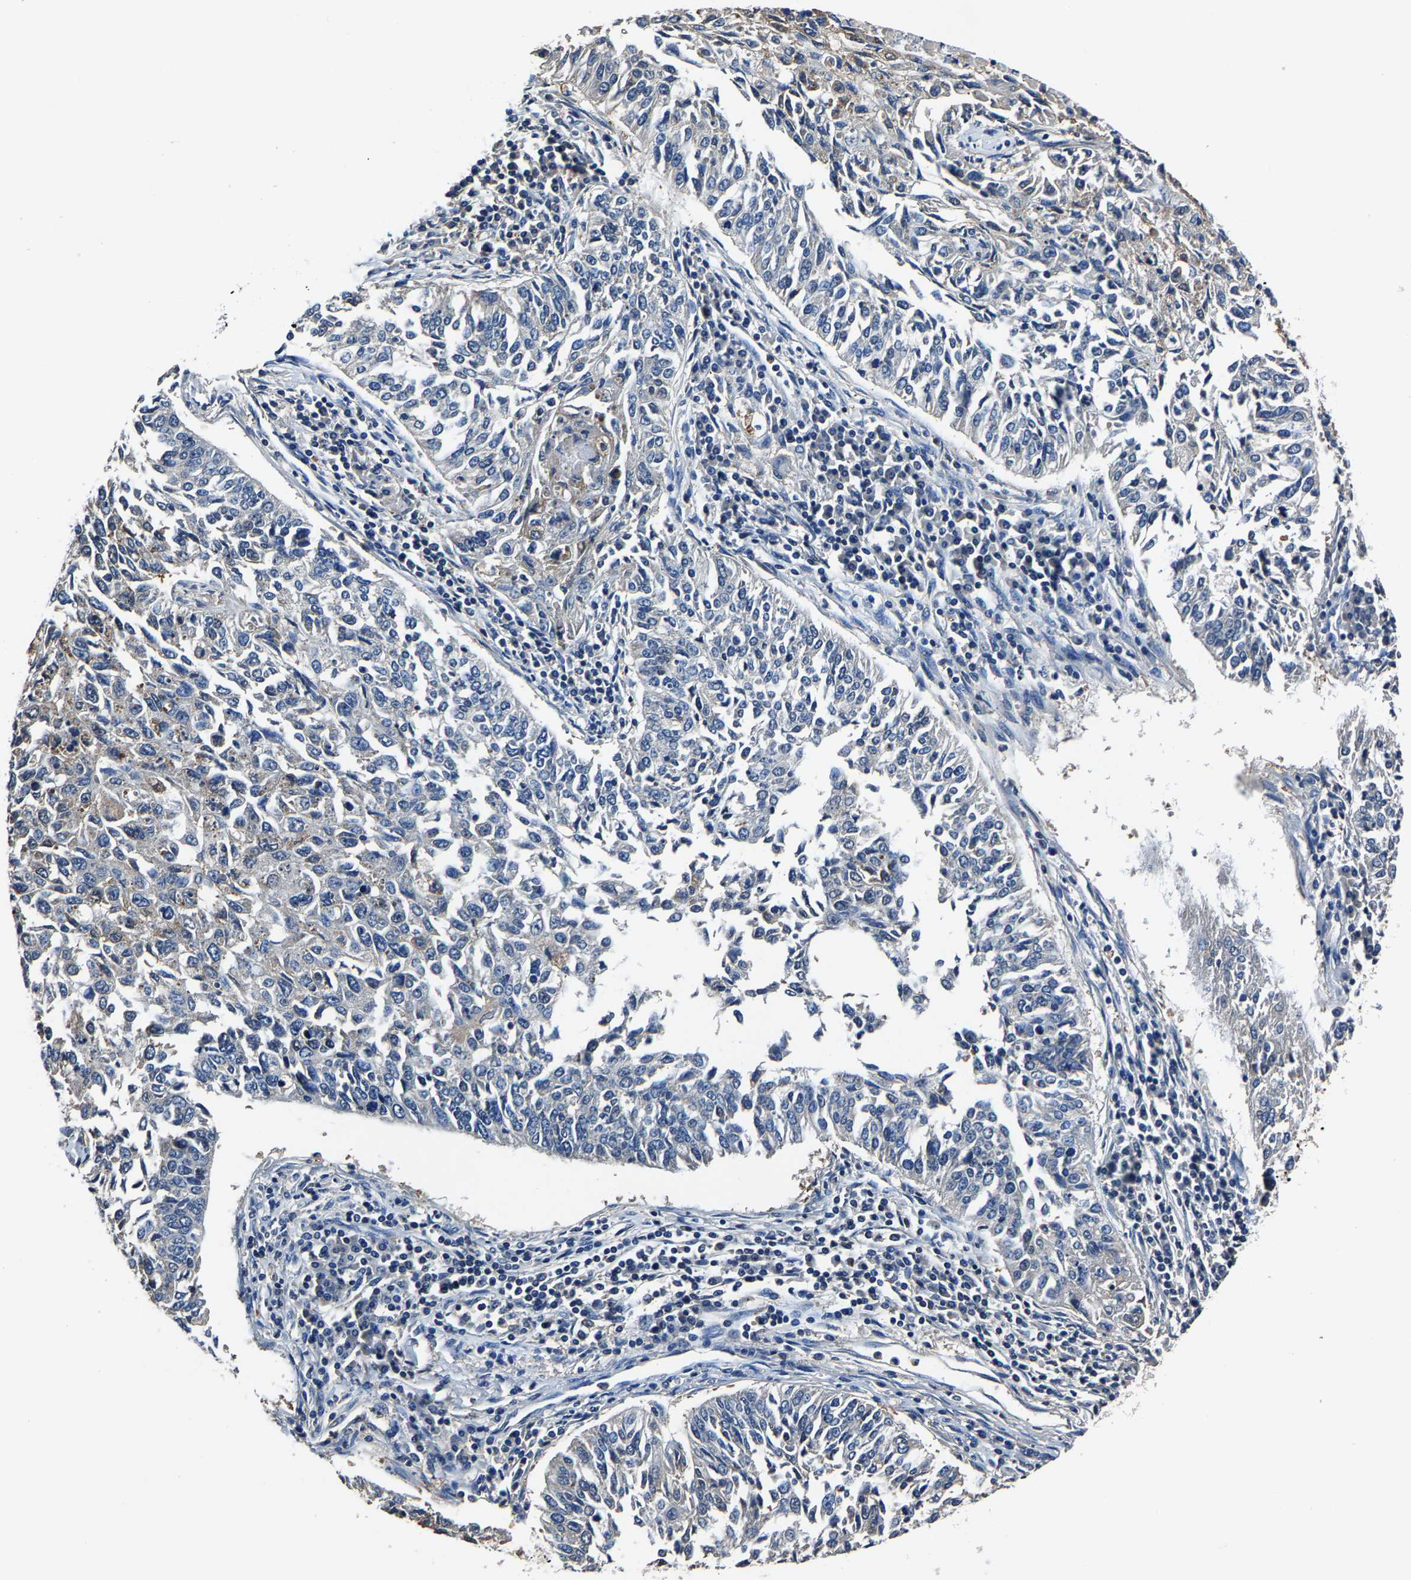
{"staining": {"intensity": "negative", "quantity": "none", "location": "none"}, "tissue": "lung cancer", "cell_type": "Tumor cells", "image_type": "cancer", "snomed": [{"axis": "morphology", "description": "Normal tissue, NOS"}, {"axis": "morphology", "description": "Squamous cell carcinoma, NOS"}, {"axis": "topography", "description": "Cartilage tissue"}, {"axis": "topography", "description": "Bronchus"}, {"axis": "topography", "description": "Lung"}], "caption": "High magnification brightfield microscopy of lung cancer stained with DAB (3,3'-diaminobenzidine) (brown) and counterstained with hematoxylin (blue): tumor cells show no significant expression.", "gene": "ALDOB", "patient": {"sex": "female", "age": 49}}